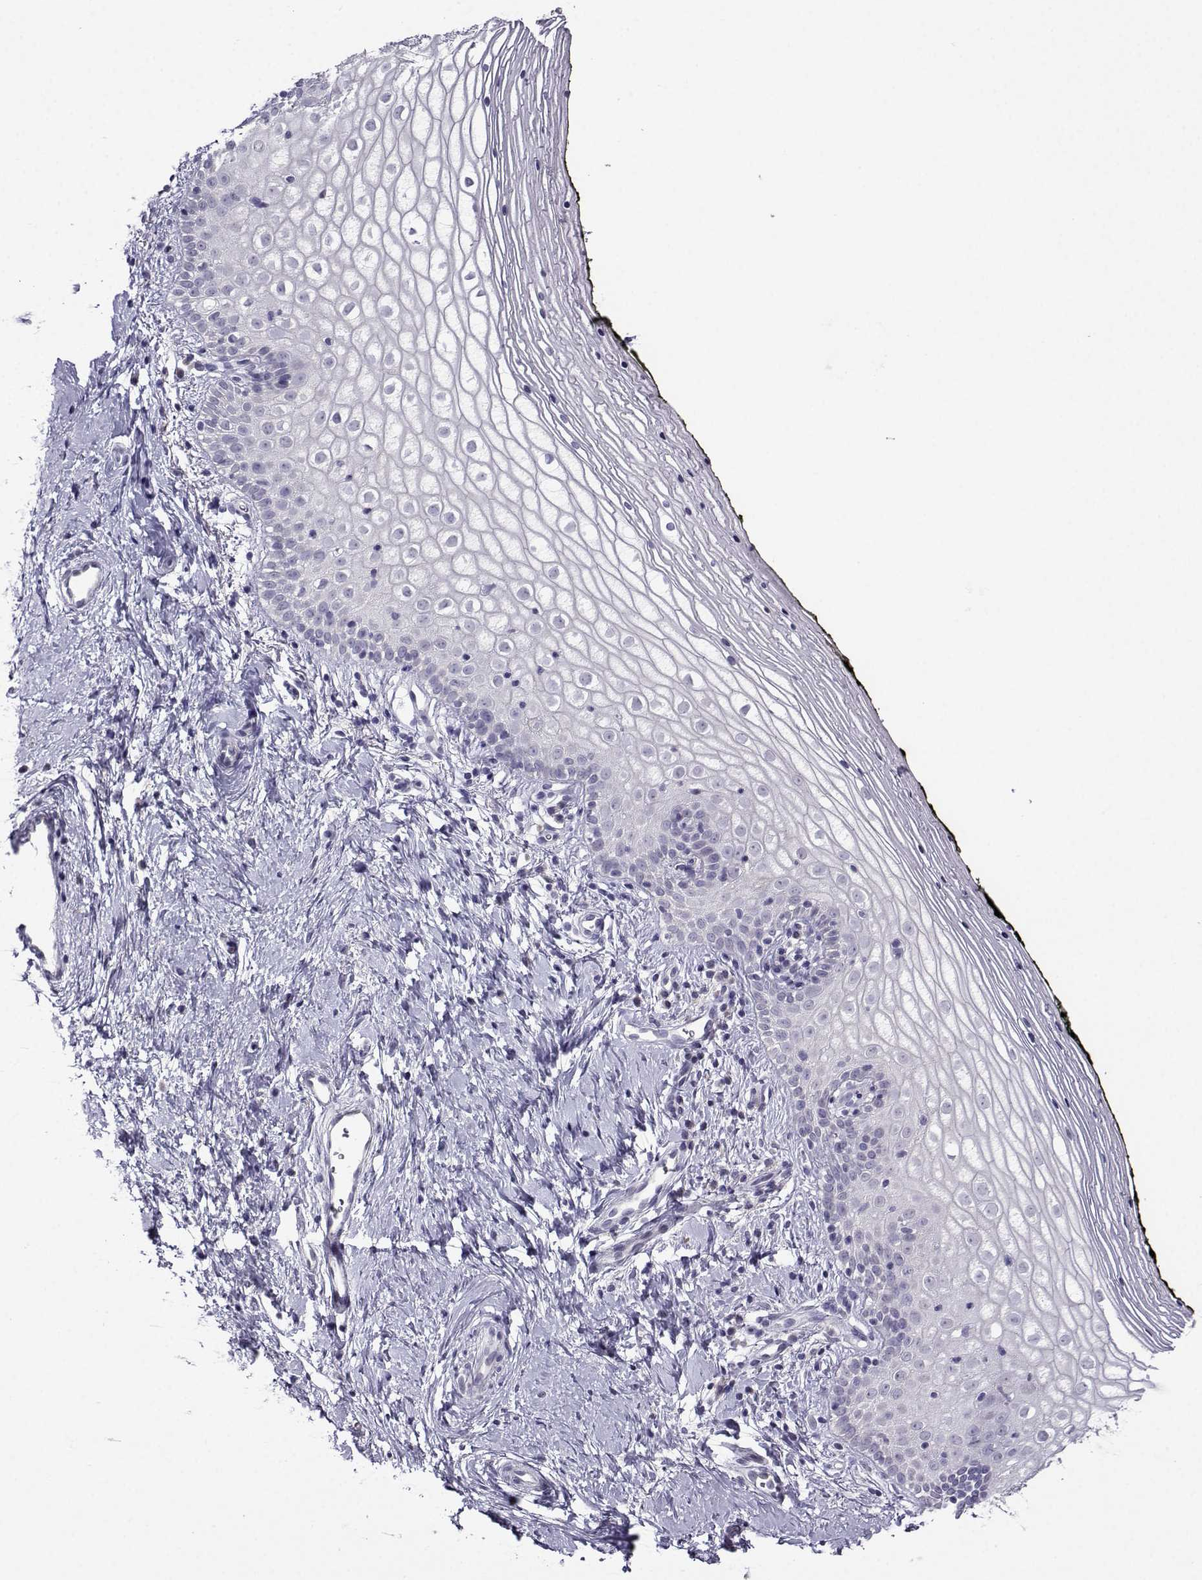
{"staining": {"intensity": "negative", "quantity": "none", "location": "none"}, "tissue": "vagina", "cell_type": "Squamous epithelial cells", "image_type": "normal", "snomed": [{"axis": "morphology", "description": "Normal tissue, NOS"}, {"axis": "topography", "description": "Vagina"}], "caption": "High magnification brightfield microscopy of normal vagina stained with DAB (3,3'-diaminobenzidine) (brown) and counterstained with hematoxylin (blue): squamous epithelial cells show no significant staining. The staining was performed using DAB to visualize the protein expression in brown, while the nuclei were stained in blue with hematoxylin (Magnification: 20x).", "gene": "CRYBB1", "patient": {"sex": "female", "age": 47}}